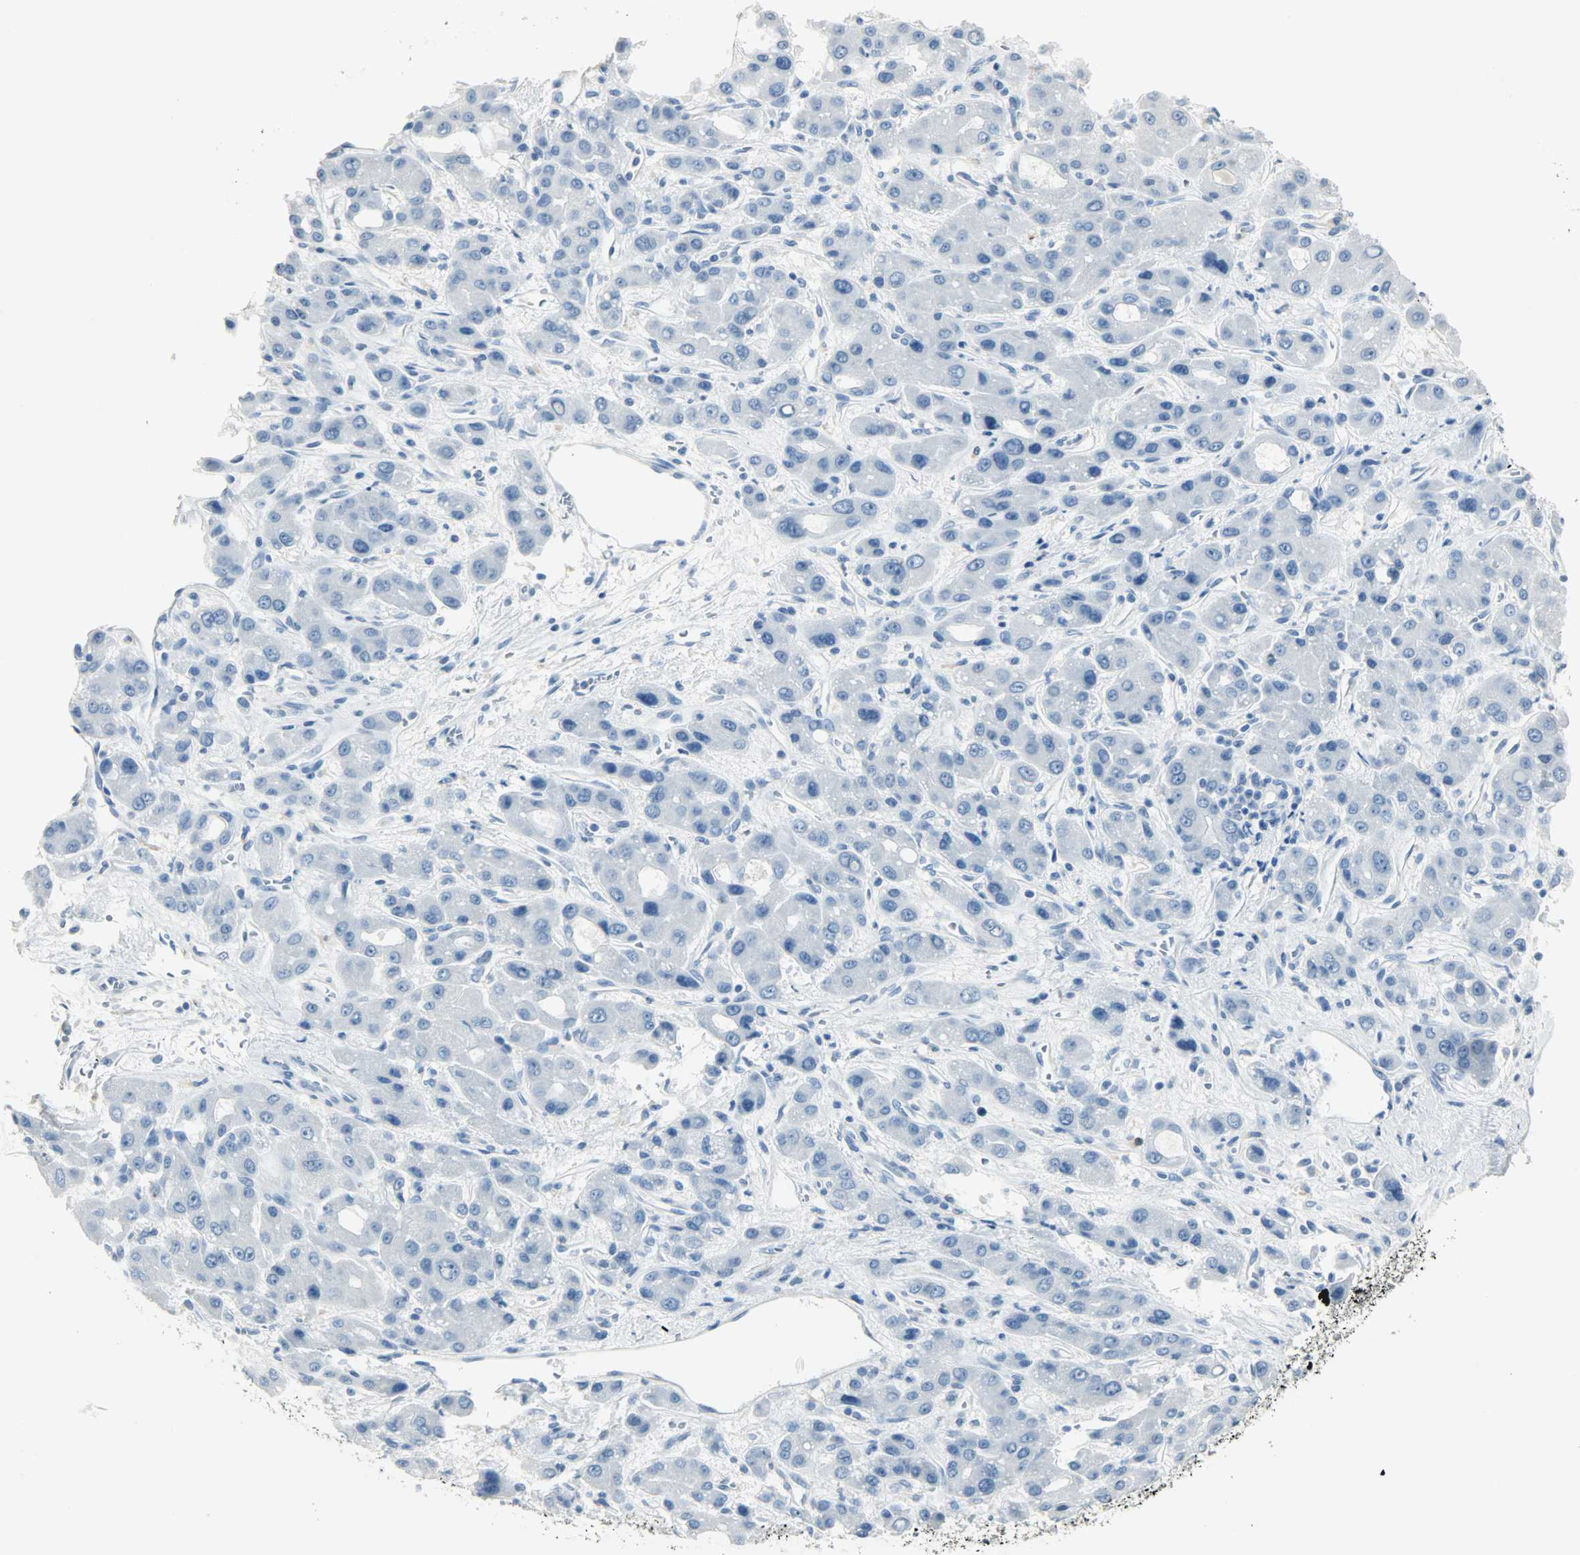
{"staining": {"intensity": "negative", "quantity": "none", "location": "none"}, "tissue": "liver cancer", "cell_type": "Tumor cells", "image_type": "cancer", "snomed": [{"axis": "morphology", "description": "Carcinoma, Hepatocellular, NOS"}, {"axis": "topography", "description": "Liver"}], "caption": "This is a image of immunohistochemistry staining of liver cancer (hepatocellular carcinoma), which shows no expression in tumor cells.", "gene": "PTPN6", "patient": {"sex": "male", "age": 55}}